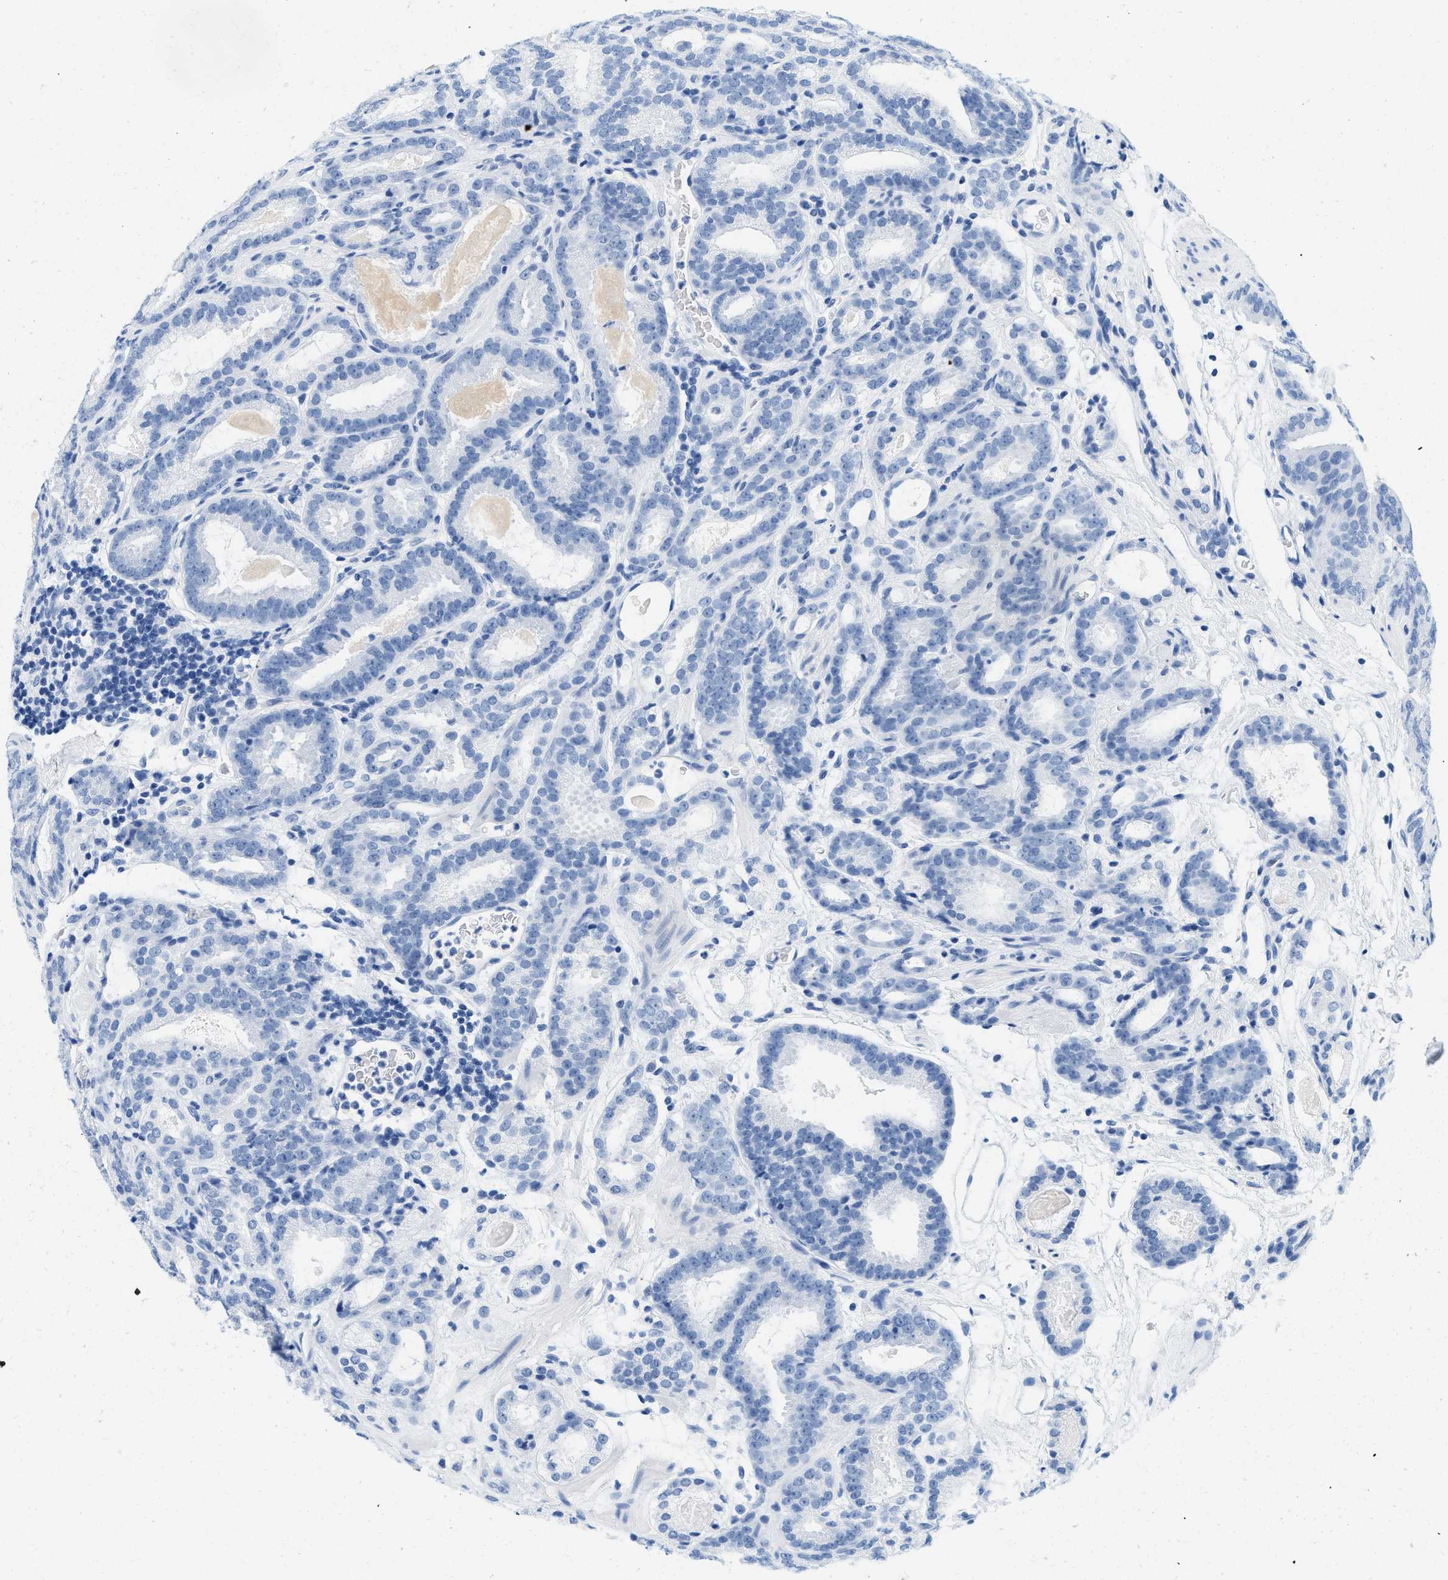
{"staining": {"intensity": "negative", "quantity": "none", "location": "none"}, "tissue": "prostate cancer", "cell_type": "Tumor cells", "image_type": "cancer", "snomed": [{"axis": "morphology", "description": "Adenocarcinoma, Low grade"}, {"axis": "topography", "description": "Prostate"}], "caption": "Tumor cells are negative for protein expression in human adenocarcinoma (low-grade) (prostate). Brightfield microscopy of immunohistochemistry (IHC) stained with DAB (3,3'-diaminobenzidine) (brown) and hematoxylin (blue), captured at high magnification.", "gene": "GSN", "patient": {"sex": "male", "age": 69}}